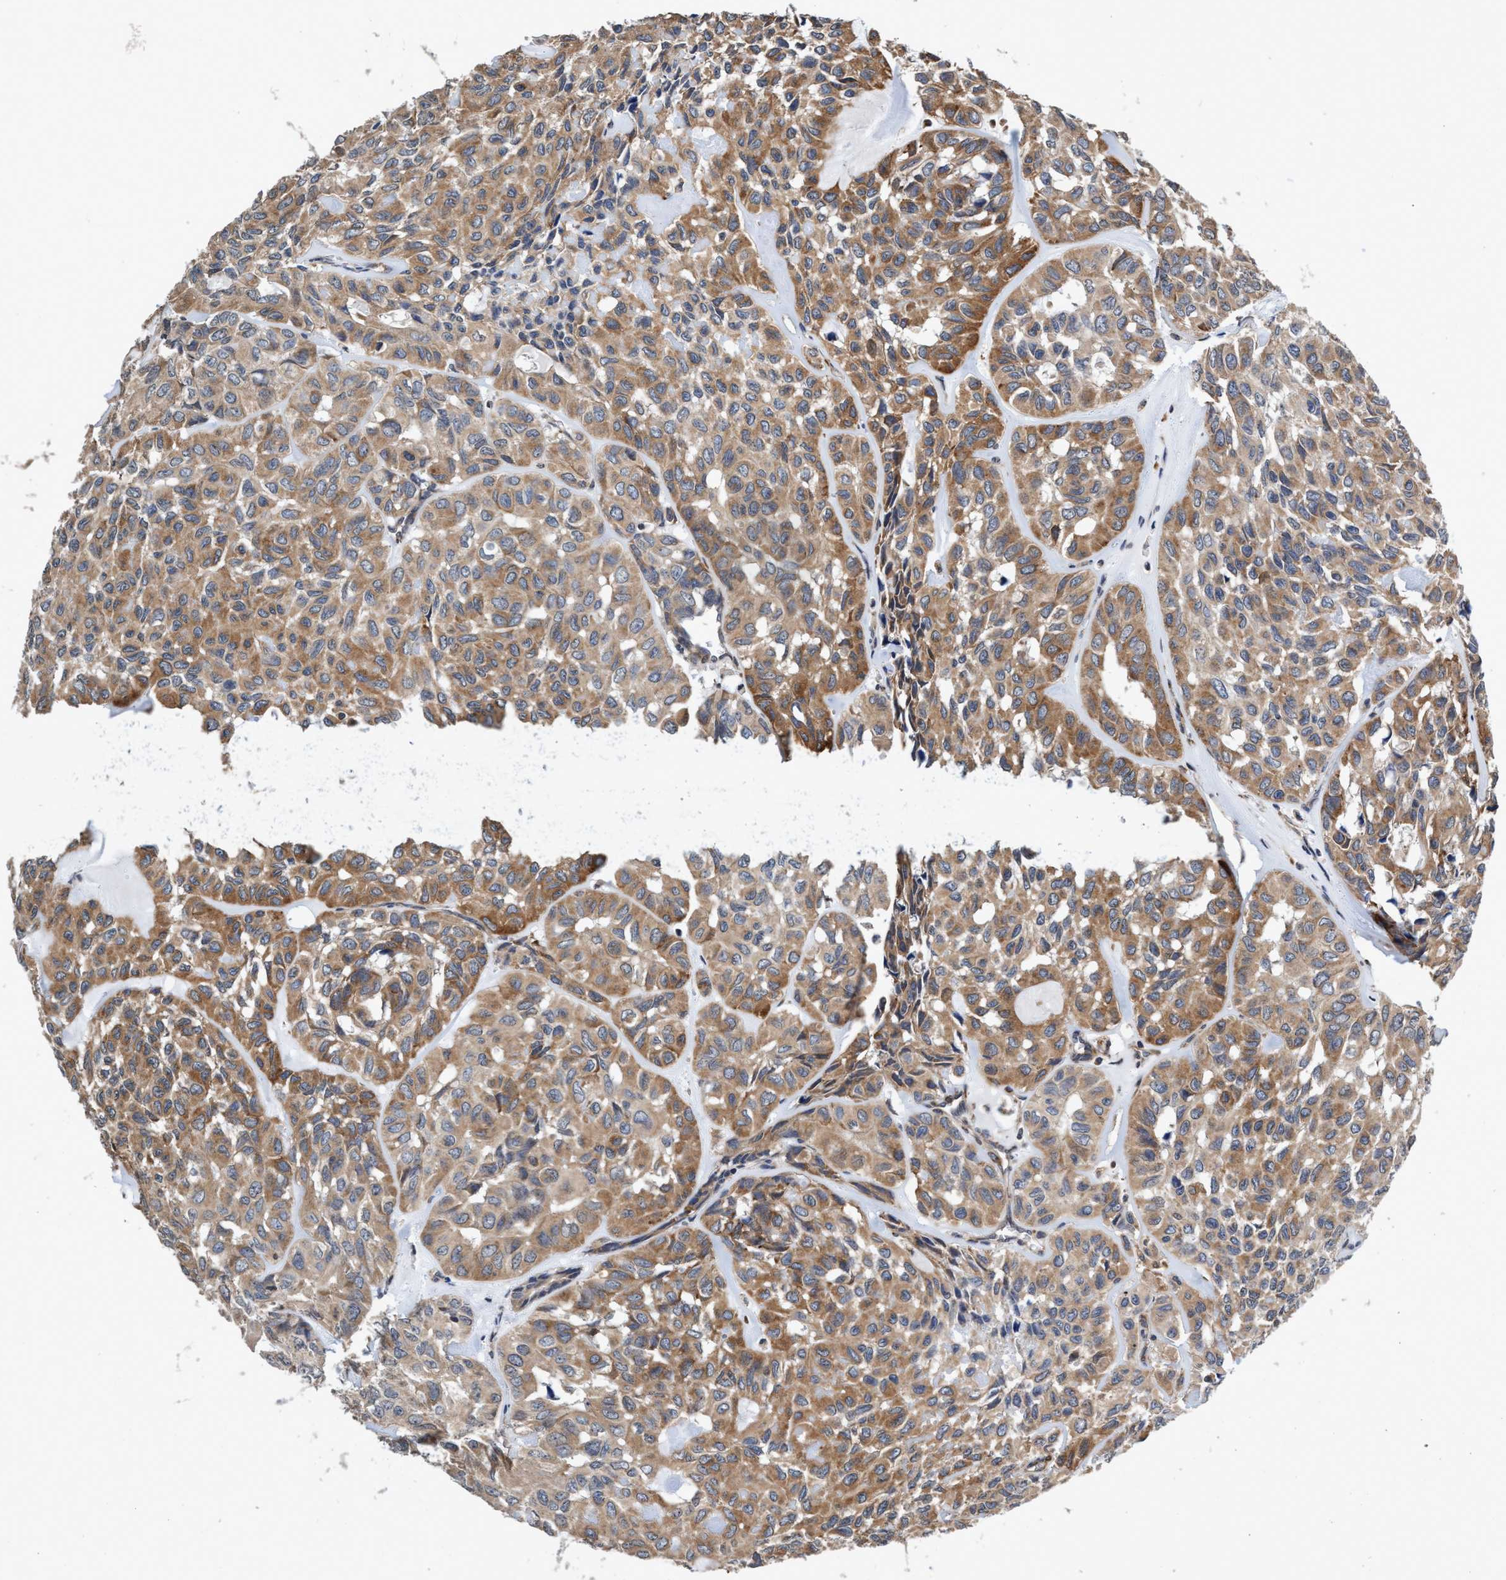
{"staining": {"intensity": "moderate", "quantity": ">75%", "location": "cytoplasmic/membranous"}, "tissue": "head and neck cancer", "cell_type": "Tumor cells", "image_type": "cancer", "snomed": [{"axis": "morphology", "description": "Adenocarcinoma, NOS"}, {"axis": "topography", "description": "Salivary gland, NOS"}, {"axis": "topography", "description": "Head-Neck"}], "caption": "The image demonstrates a brown stain indicating the presence of a protein in the cytoplasmic/membranous of tumor cells in head and neck cancer (adenocarcinoma). (DAB (3,3'-diaminobenzidine) IHC with brightfield microscopy, high magnification).", "gene": "CALCOCO2", "patient": {"sex": "female", "age": 76}}